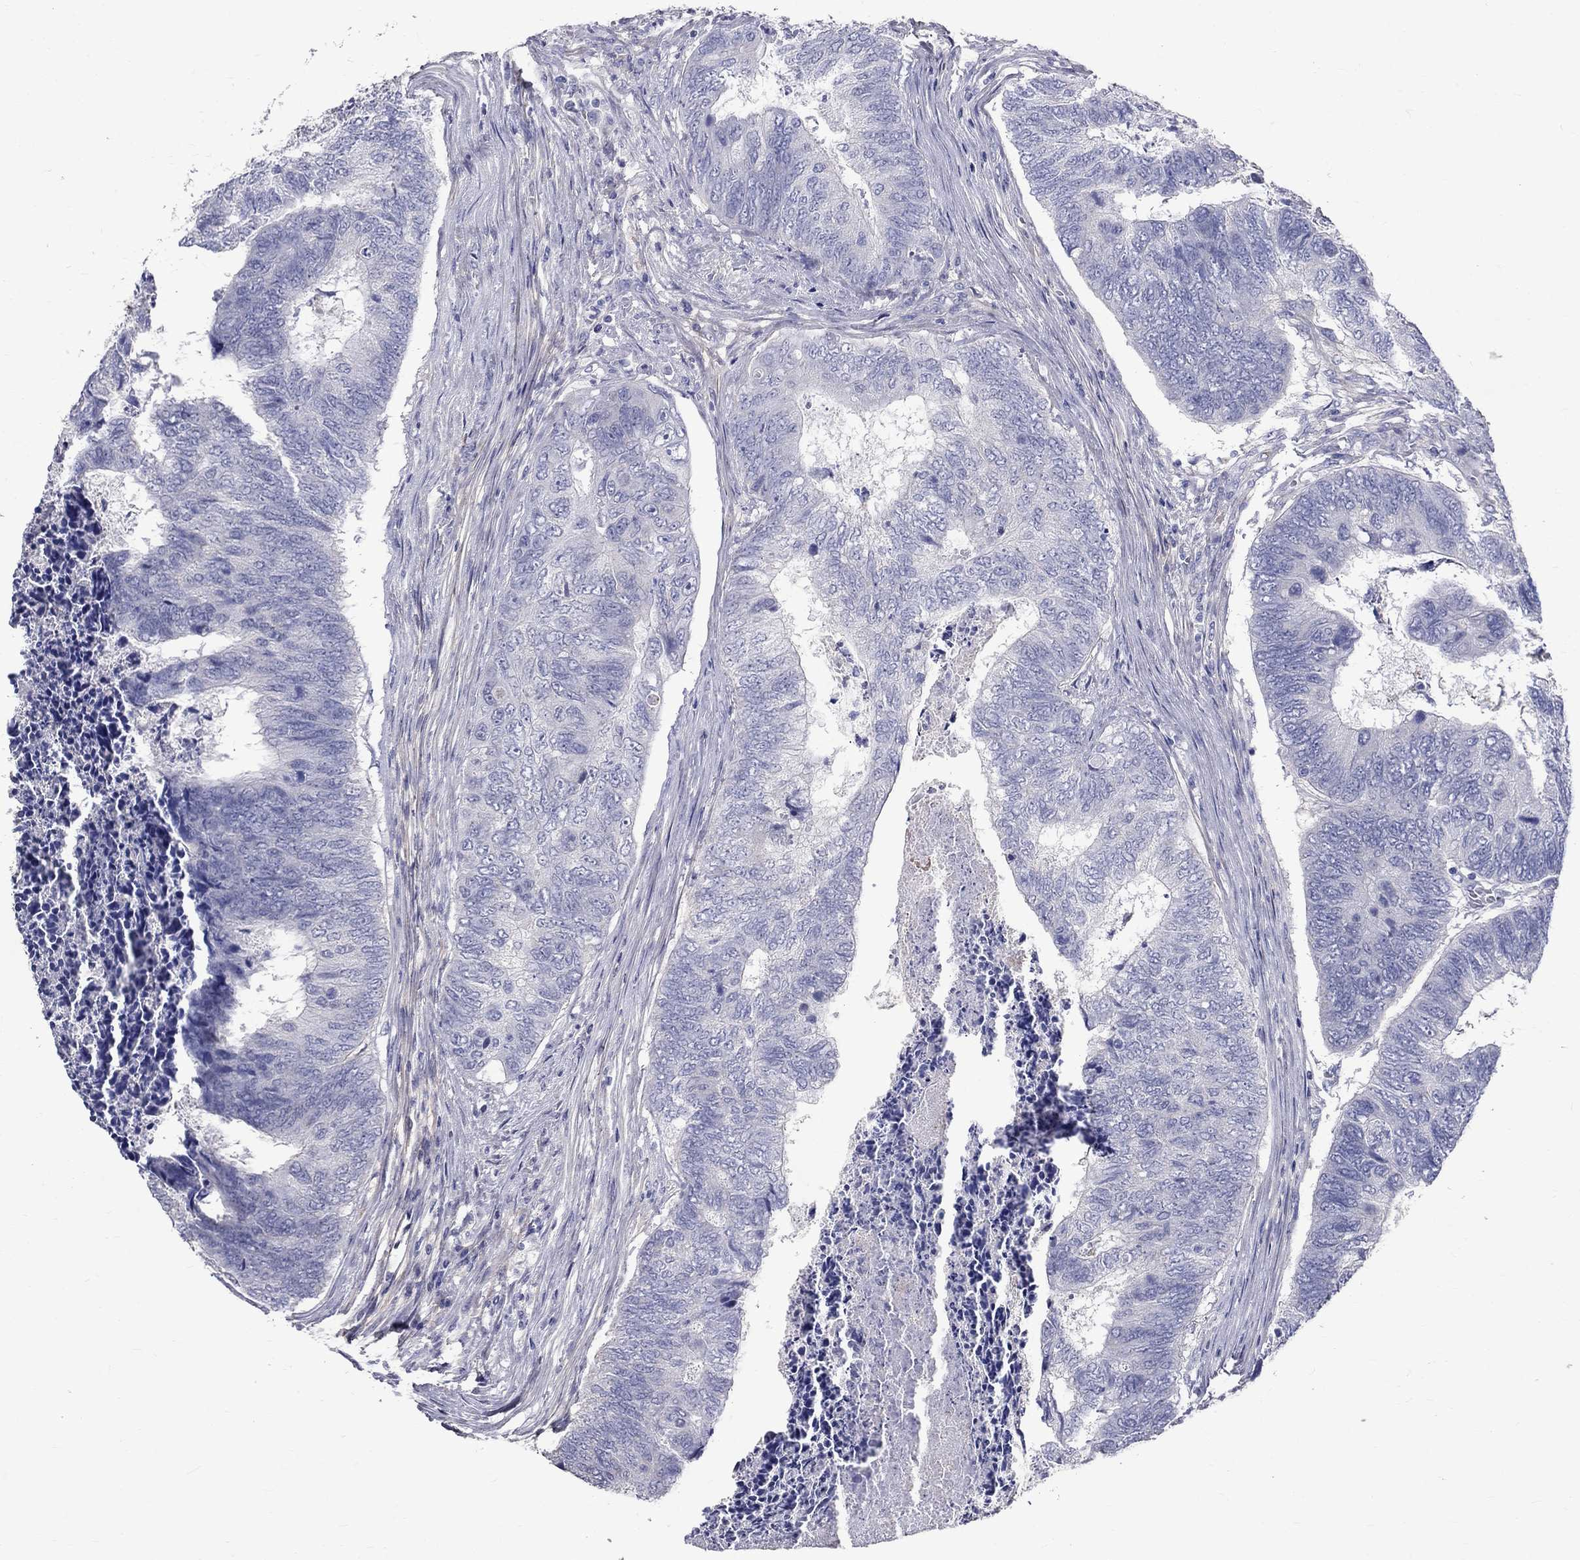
{"staining": {"intensity": "negative", "quantity": "none", "location": "none"}, "tissue": "colorectal cancer", "cell_type": "Tumor cells", "image_type": "cancer", "snomed": [{"axis": "morphology", "description": "Adenocarcinoma, NOS"}, {"axis": "topography", "description": "Colon"}], "caption": "Immunohistochemical staining of human colorectal adenocarcinoma demonstrates no significant staining in tumor cells.", "gene": "ANXA10", "patient": {"sex": "female", "age": 67}}